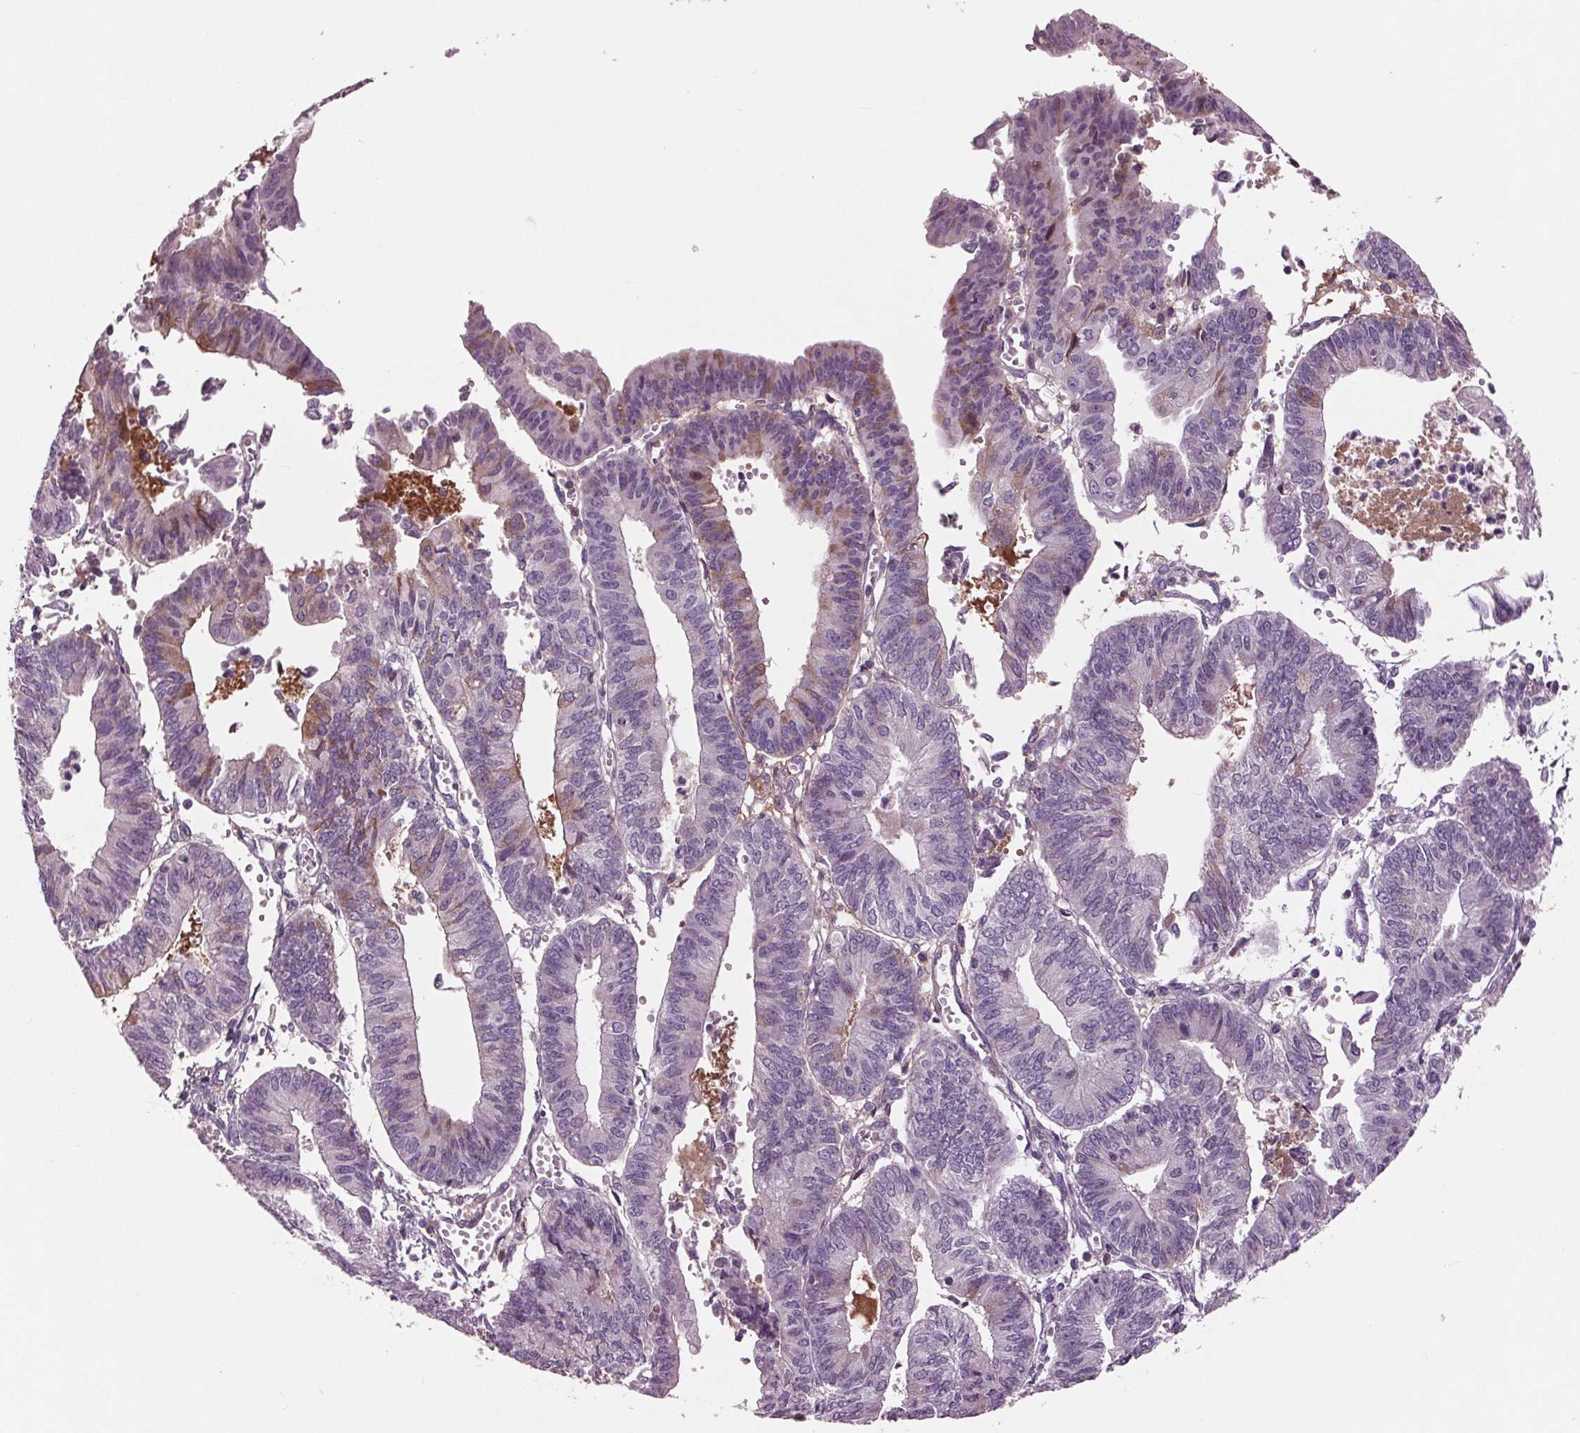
{"staining": {"intensity": "weak", "quantity": "<25%", "location": "cytoplasmic/membranous"}, "tissue": "endometrial cancer", "cell_type": "Tumor cells", "image_type": "cancer", "snomed": [{"axis": "morphology", "description": "Adenocarcinoma, NOS"}, {"axis": "topography", "description": "Endometrium"}], "caption": "Tumor cells are negative for brown protein staining in endometrial adenocarcinoma.", "gene": "C6", "patient": {"sex": "female", "age": 65}}